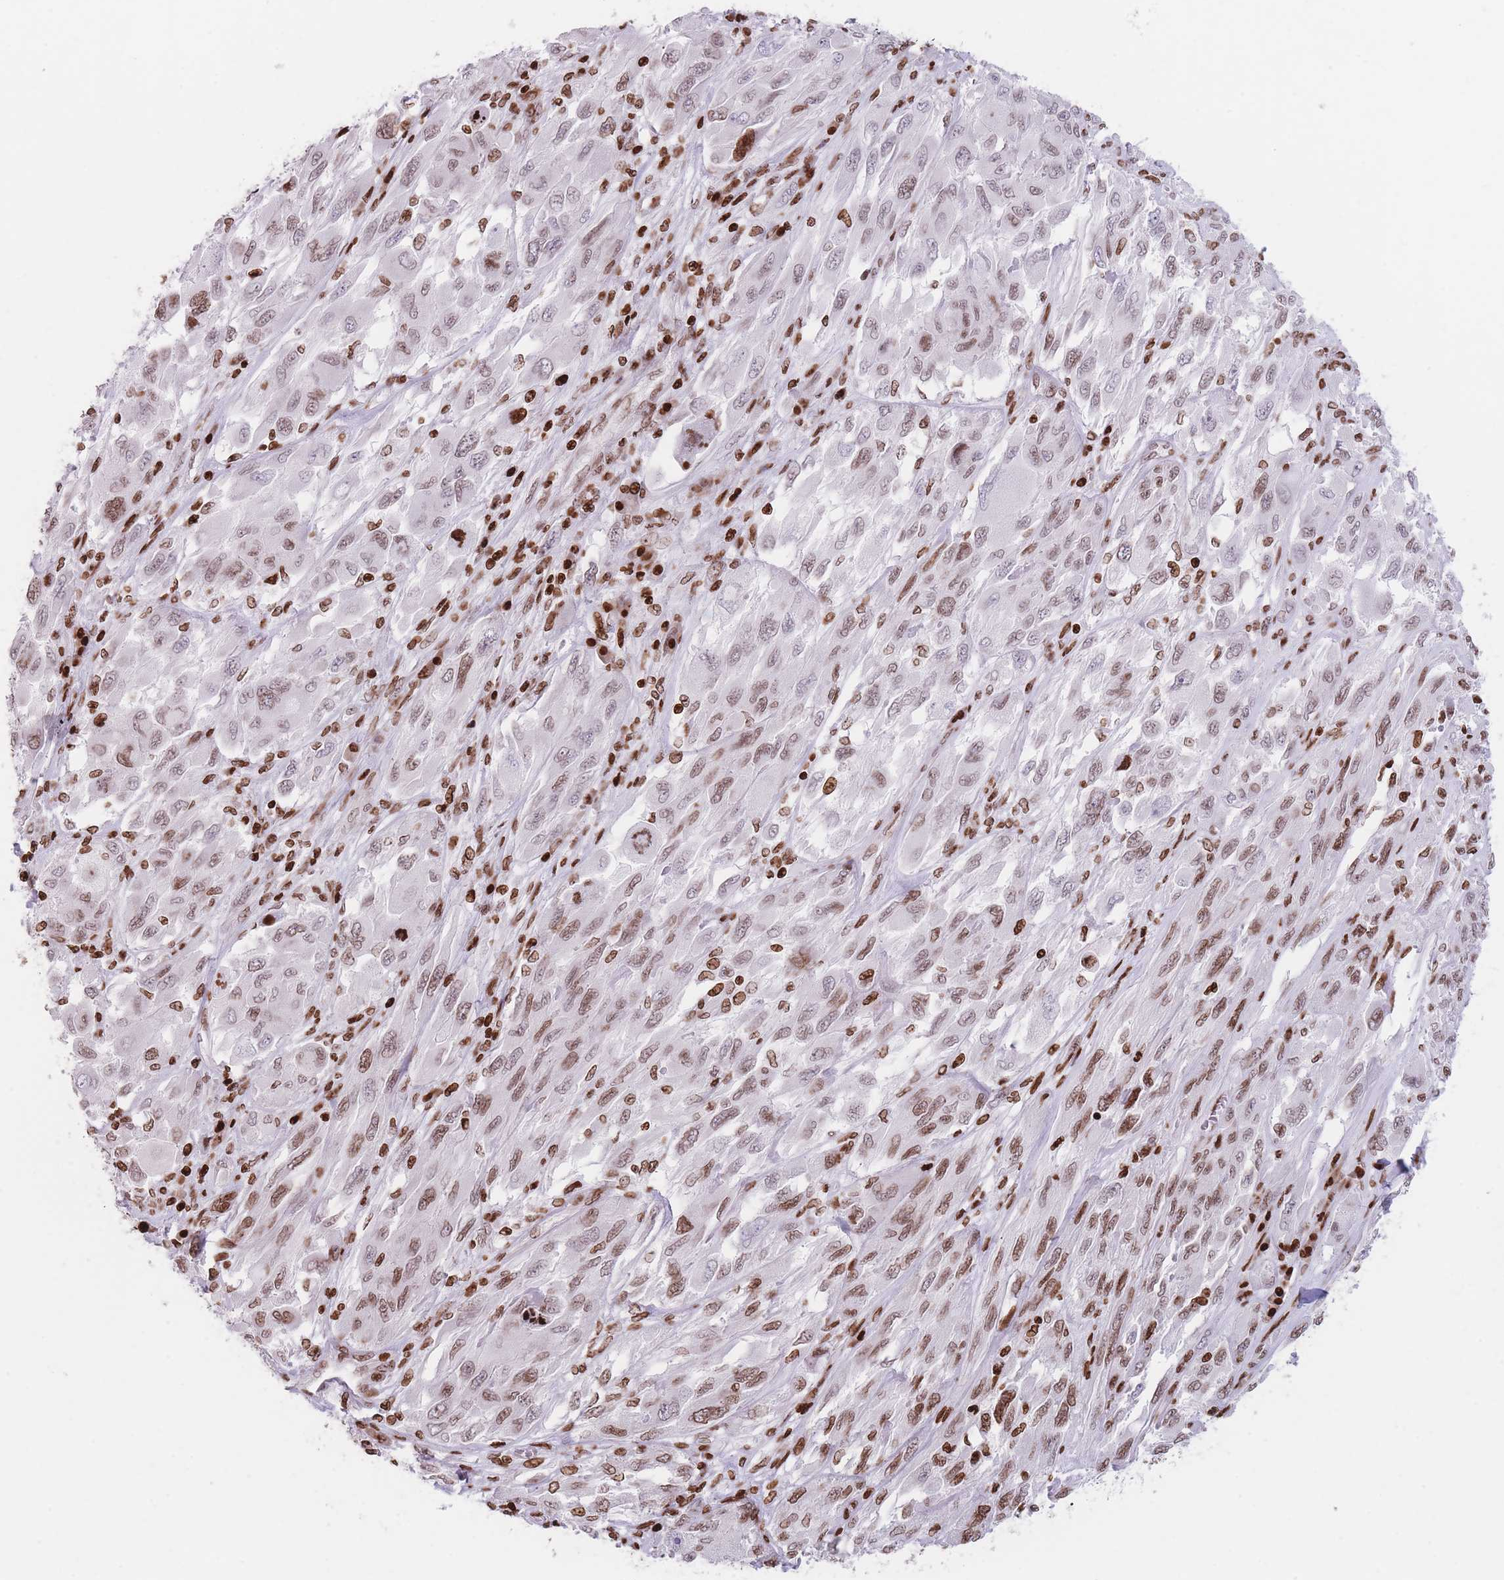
{"staining": {"intensity": "moderate", "quantity": ">75%", "location": "nuclear"}, "tissue": "melanoma", "cell_type": "Tumor cells", "image_type": "cancer", "snomed": [{"axis": "morphology", "description": "Malignant melanoma, NOS"}, {"axis": "topography", "description": "Skin"}], "caption": "Melanoma tissue displays moderate nuclear positivity in approximately >75% of tumor cells", "gene": "AK9", "patient": {"sex": "female", "age": 91}}